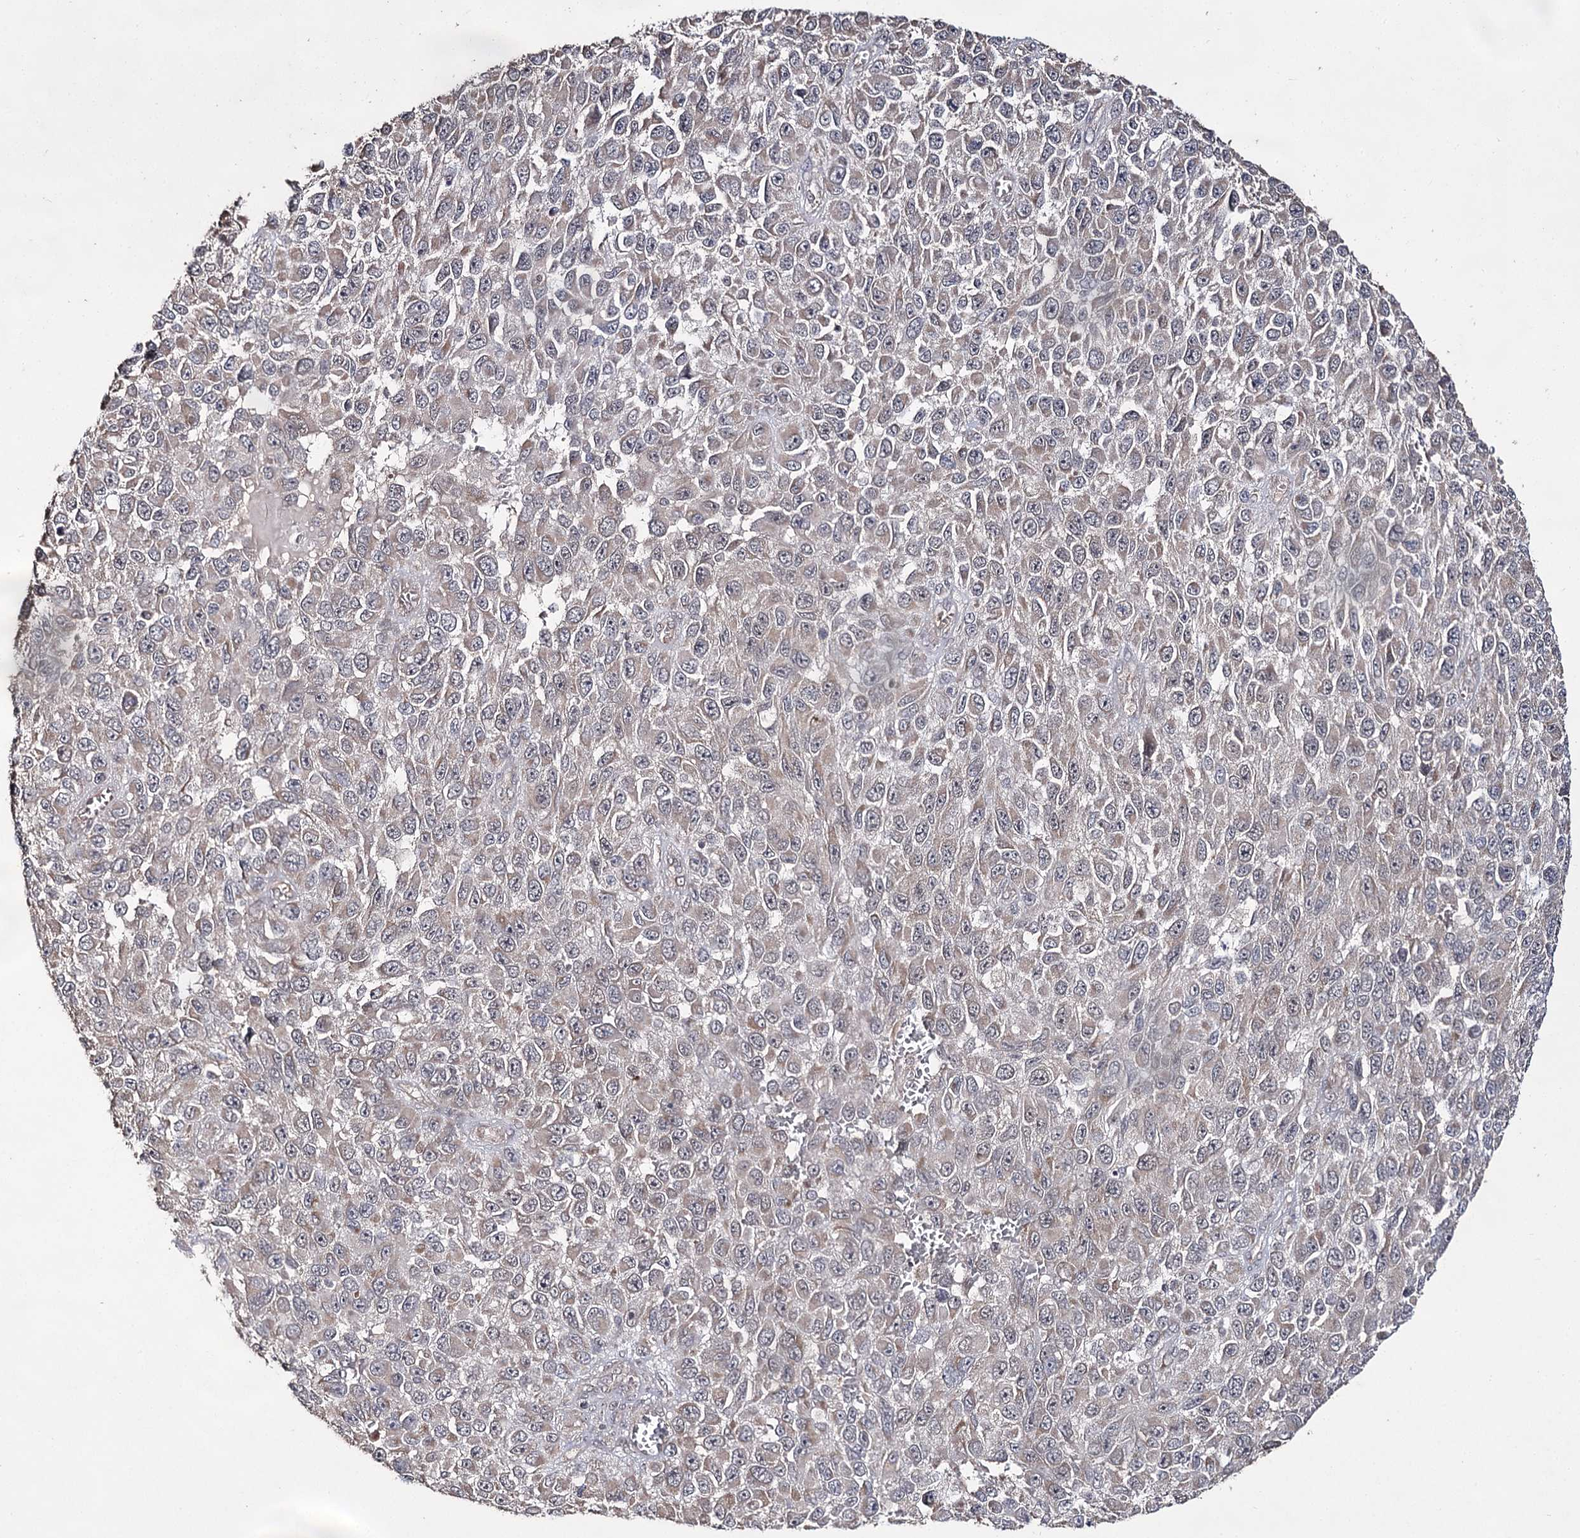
{"staining": {"intensity": "weak", "quantity": "<25%", "location": "cytoplasmic/membranous"}, "tissue": "melanoma", "cell_type": "Tumor cells", "image_type": "cancer", "snomed": [{"axis": "morphology", "description": "Normal tissue, NOS"}, {"axis": "morphology", "description": "Malignant melanoma, NOS"}, {"axis": "topography", "description": "Skin"}], "caption": "Immunohistochemical staining of malignant melanoma reveals no significant positivity in tumor cells.", "gene": "ACTR6", "patient": {"sex": "female", "age": 96}}